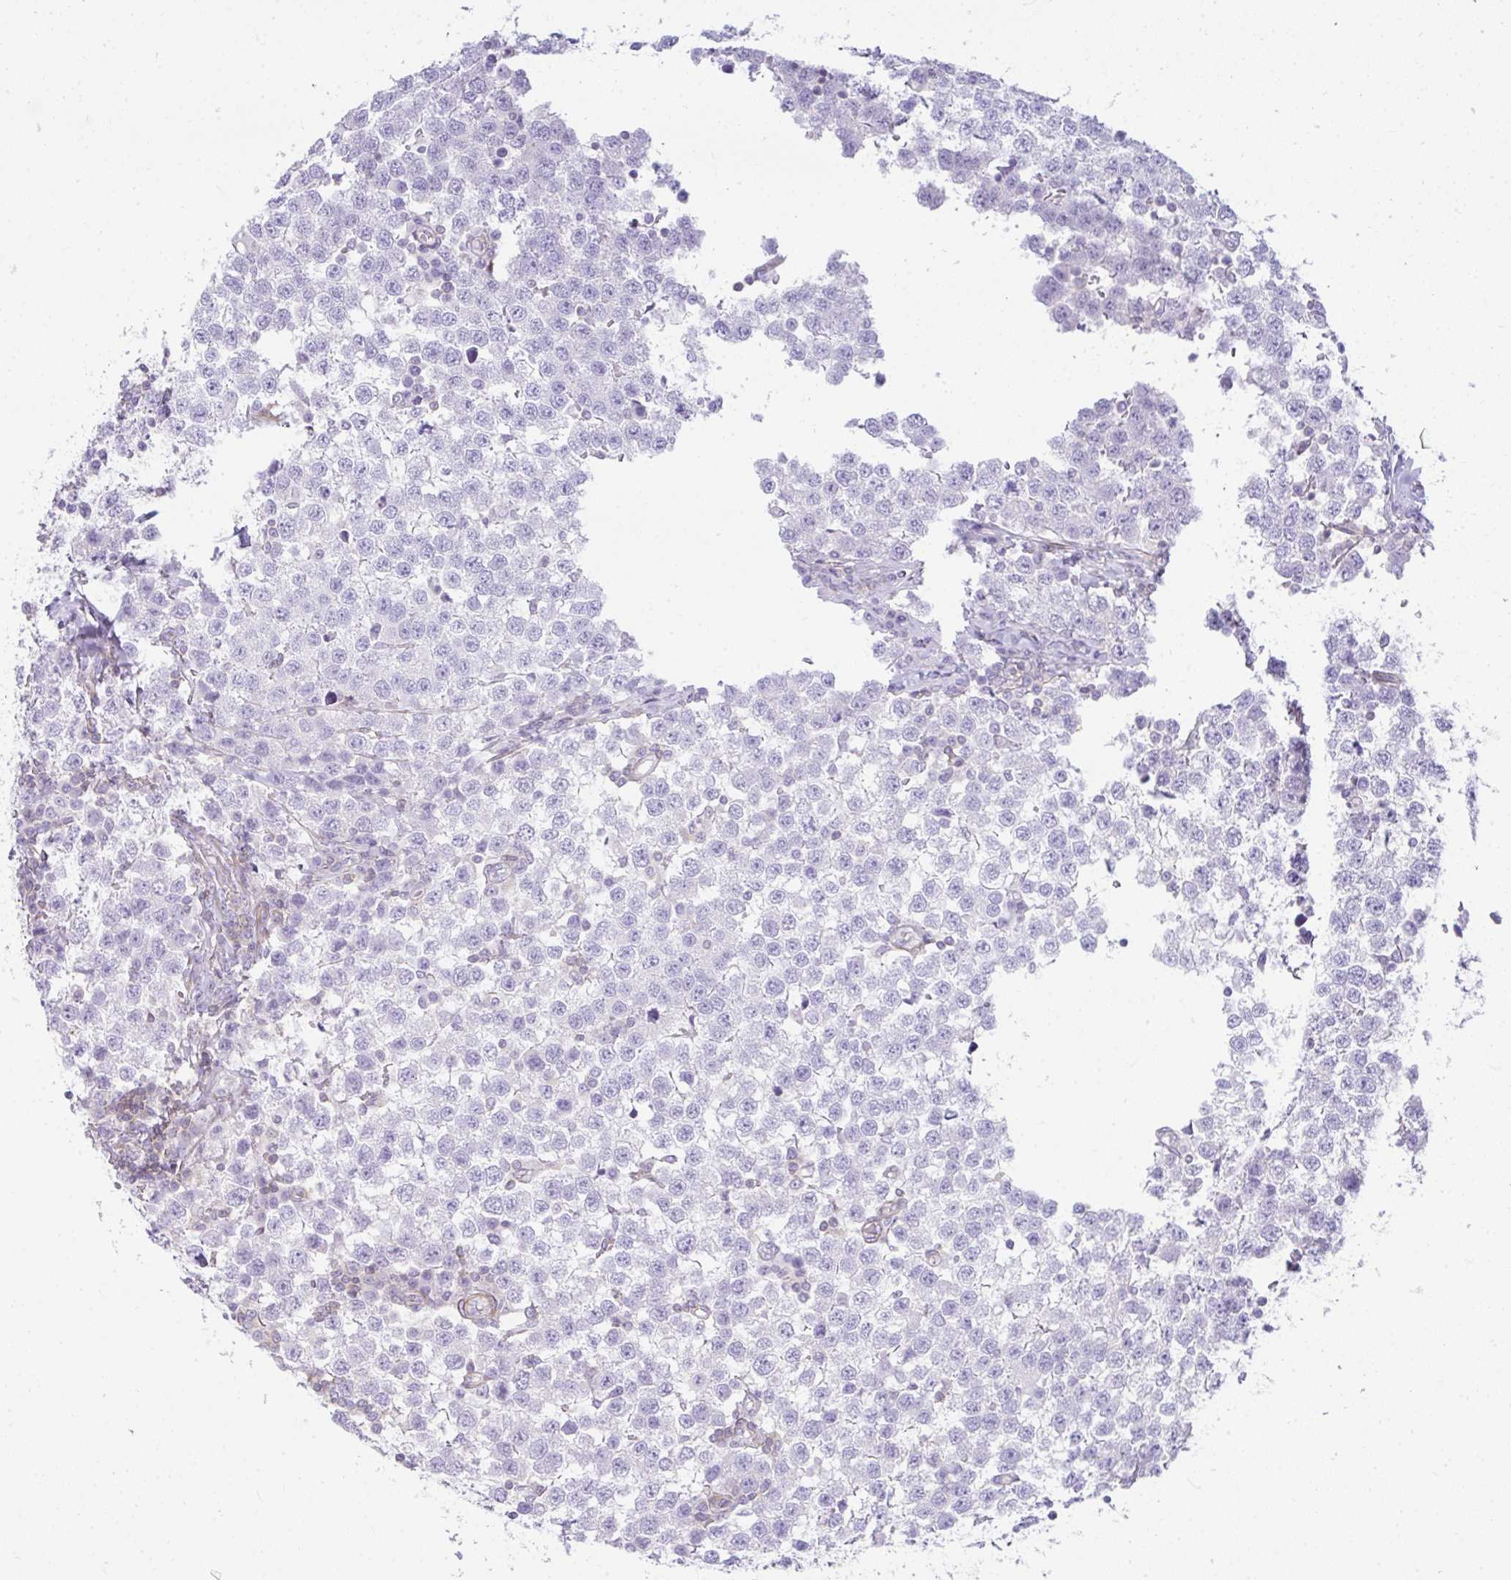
{"staining": {"intensity": "negative", "quantity": "none", "location": "none"}, "tissue": "testis cancer", "cell_type": "Tumor cells", "image_type": "cancer", "snomed": [{"axis": "morphology", "description": "Seminoma, NOS"}, {"axis": "topography", "description": "Testis"}], "caption": "Seminoma (testis) stained for a protein using IHC displays no positivity tumor cells.", "gene": "CDRT15", "patient": {"sex": "male", "age": 34}}